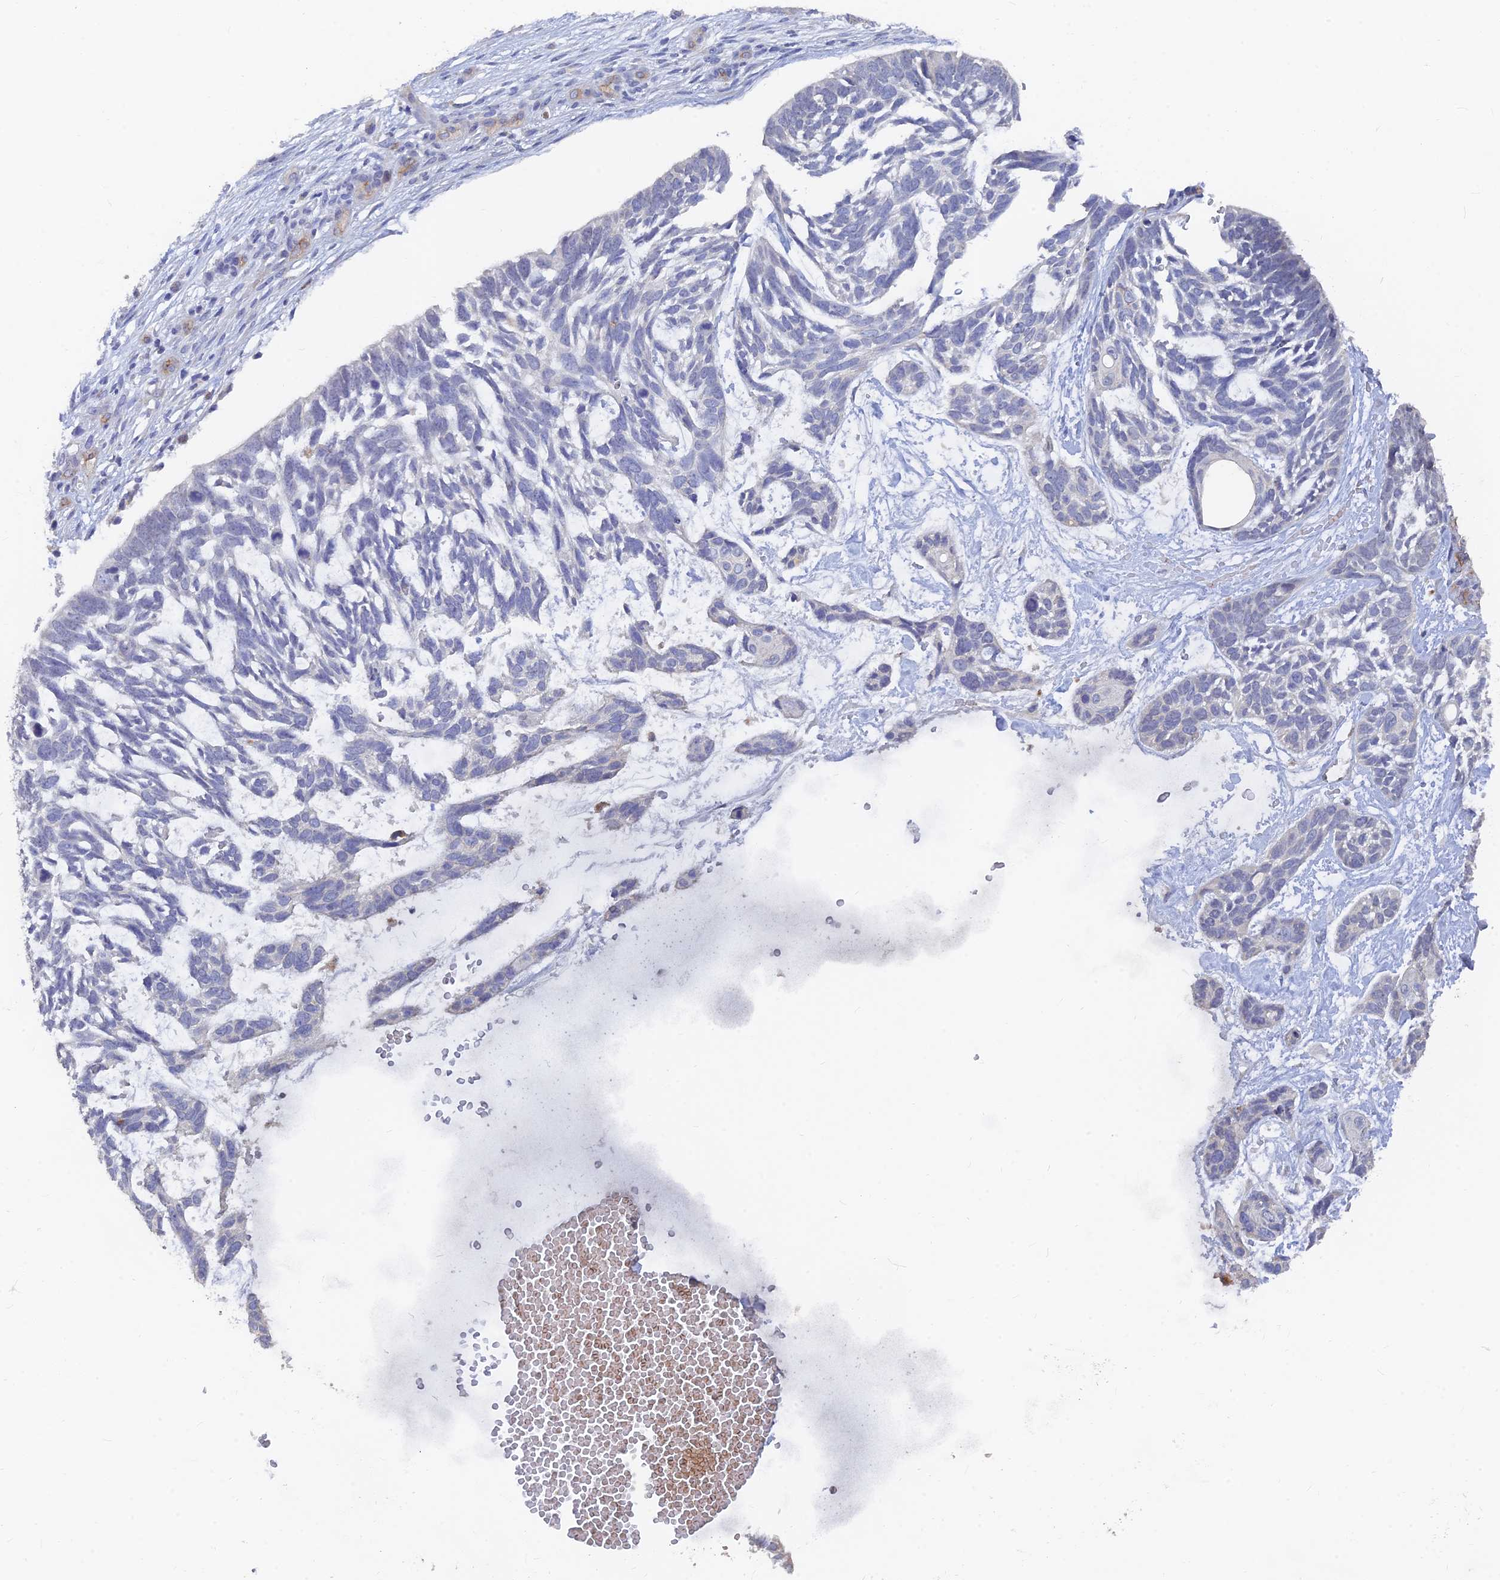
{"staining": {"intensity": "negative", "quantity": "none", "location": "none"}, "tissue": "skin cancer", "cell_type": "Tumor cells", "image_type": "cancer", "snomed": [{"axis": "morphology", "description": "Basal cell carcinoma"}, {"axis": "topography", "description": "Skin"}], "caption": "DAB (3,3'-diaminobenzidine) immunohistochemical staining of human basal cell carcinoma (skin) demonstrates no significant positivity in tumor cells.", "gene": "ARRDC1", "patient": {"sex": "male", "age": 88}}